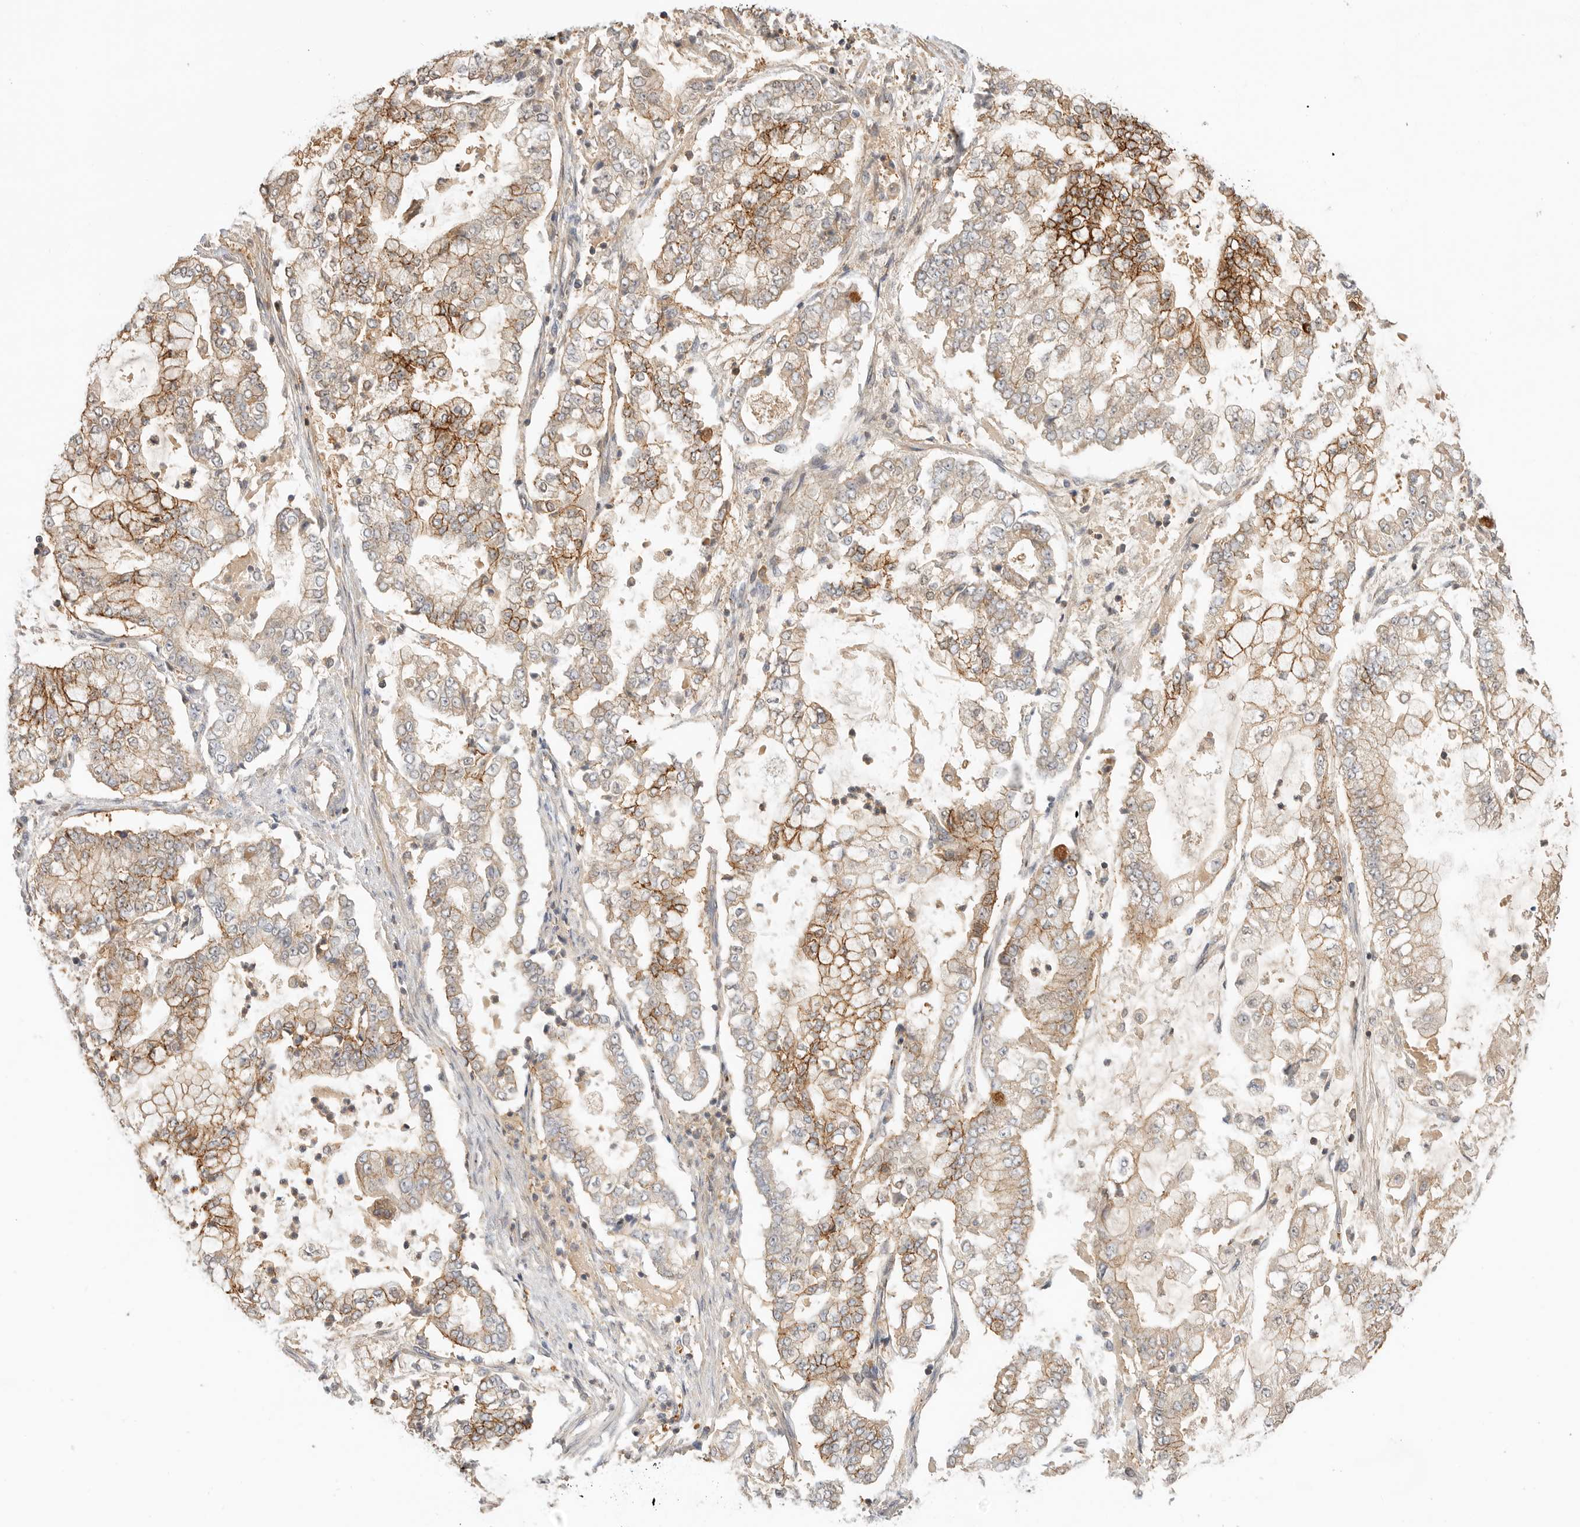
{"staining": {"intensity": "strong", "quantity": "25%-75%", "location": "cytoplasmic/membranous"}, "tissue": "stomach cancer", "cell_type": "Tumor cells", "image_type": "cancer", "snomed": [{"axis": "morphology", "description": "Adenocarcinoma, NOS"}, {"axis": "topography", "description": "Stomach"}], "caption": "Stomach adenocarcinoma stained for a protein (brown) exhibits strong cytoplasmic/membranous positive positivity in about 25%-75% of tumor cells.", "gene": "CLDN12", "patient": {"sex": "male", "age": 76}}